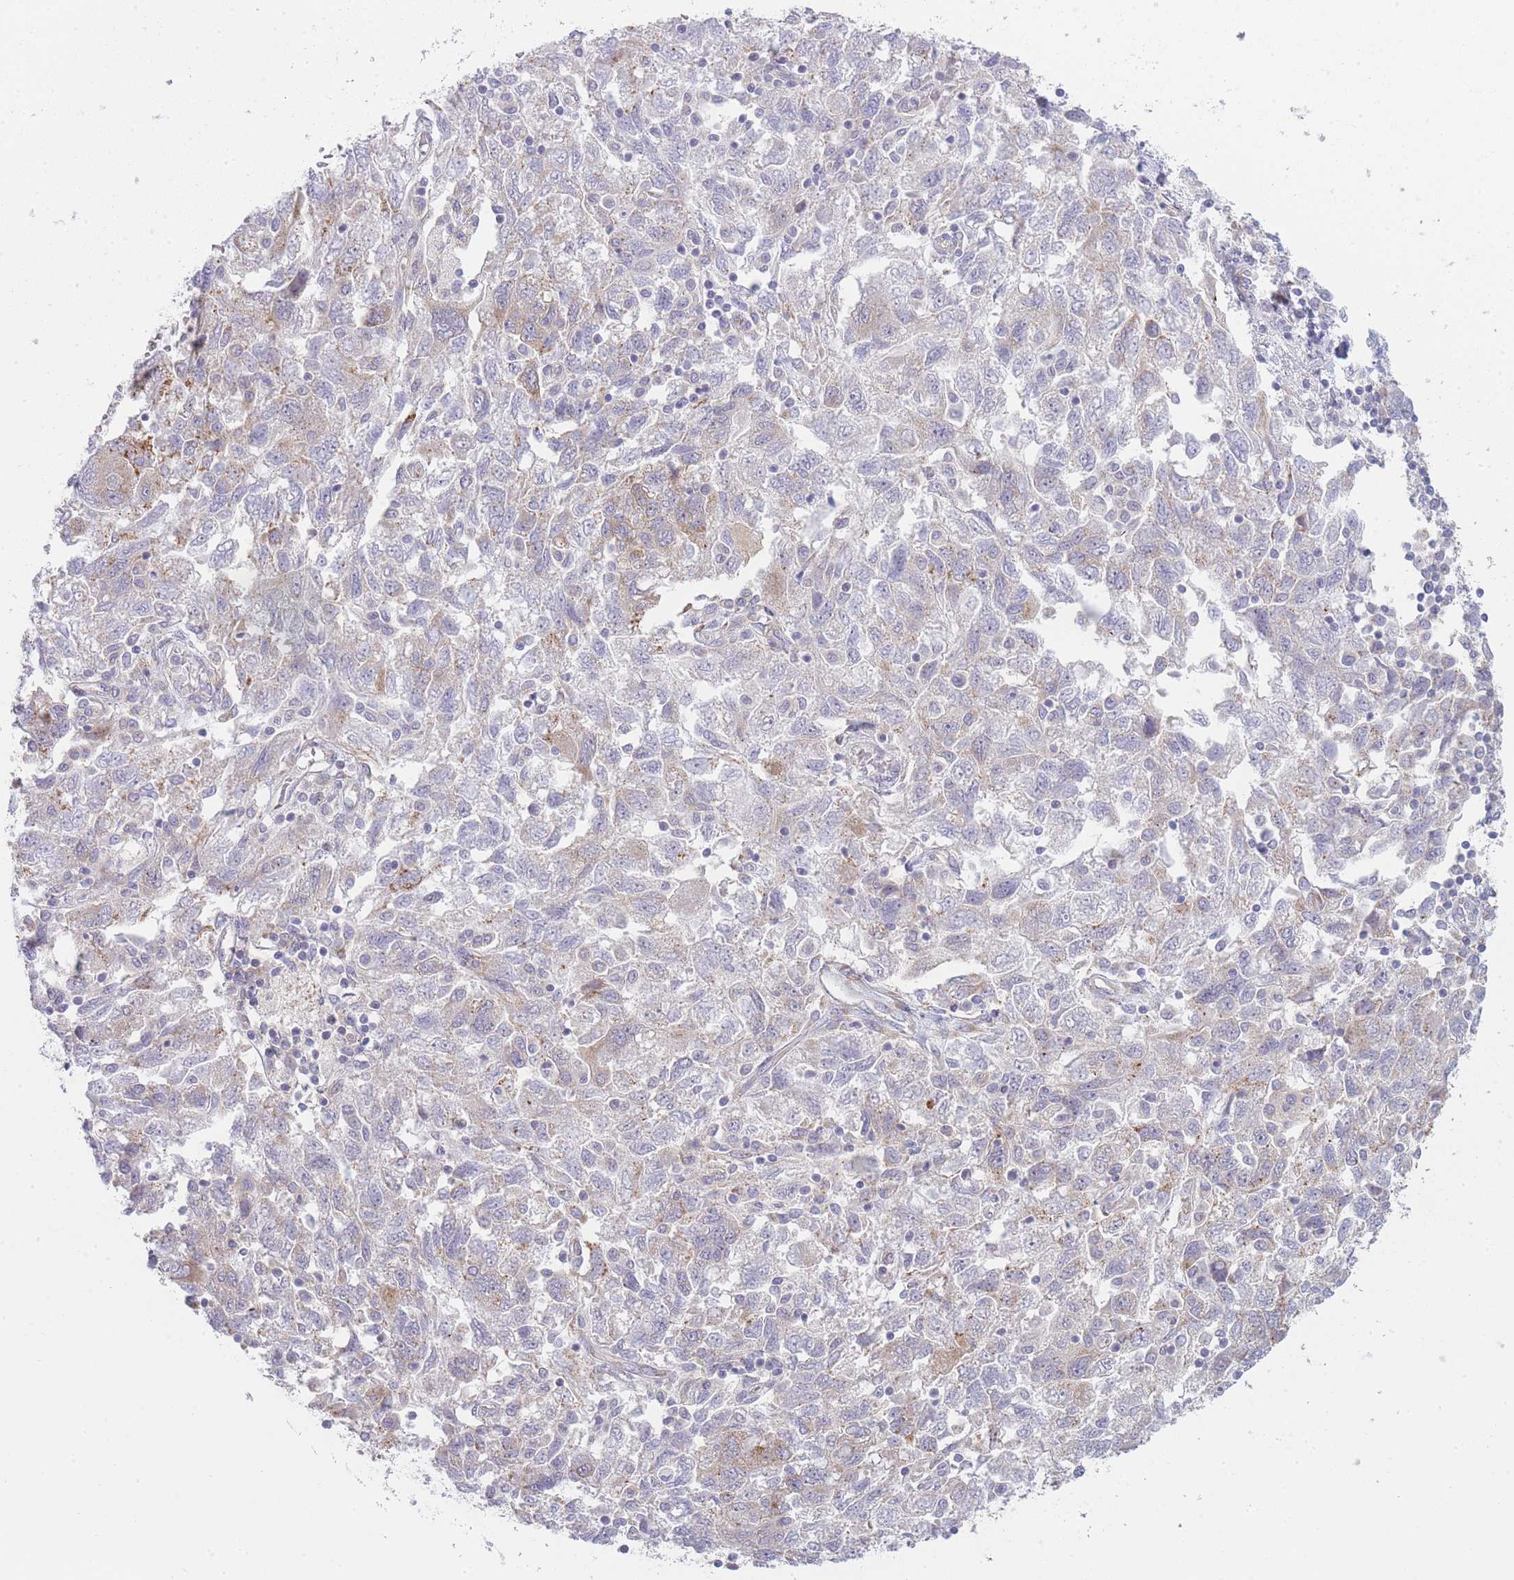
{"staining": {"intensity": "weak", "quantity": "25%-75%", "location": "cytoplasmic/membranous"}, "tissue": "ovarian cancer", "cell_type": "Tumor cells", "image_type": "cancer", "snomed": [{"axis": "morphology", "description": "Carcinoma, NOS"}, {"axis": "morphology", "description": "Cystadenocarcinoma, serous, NOS"}, {"axis": "topography", "description": "Ovary"}], "caption": "This micrograph shows IHC staining of ovarian carcinoma, with low weak cytoplasmic/membranous expression in about 25%-75% of tumor cells.", "gene": "OR5L2", "patient": {"sex": "female", "age": 69}}